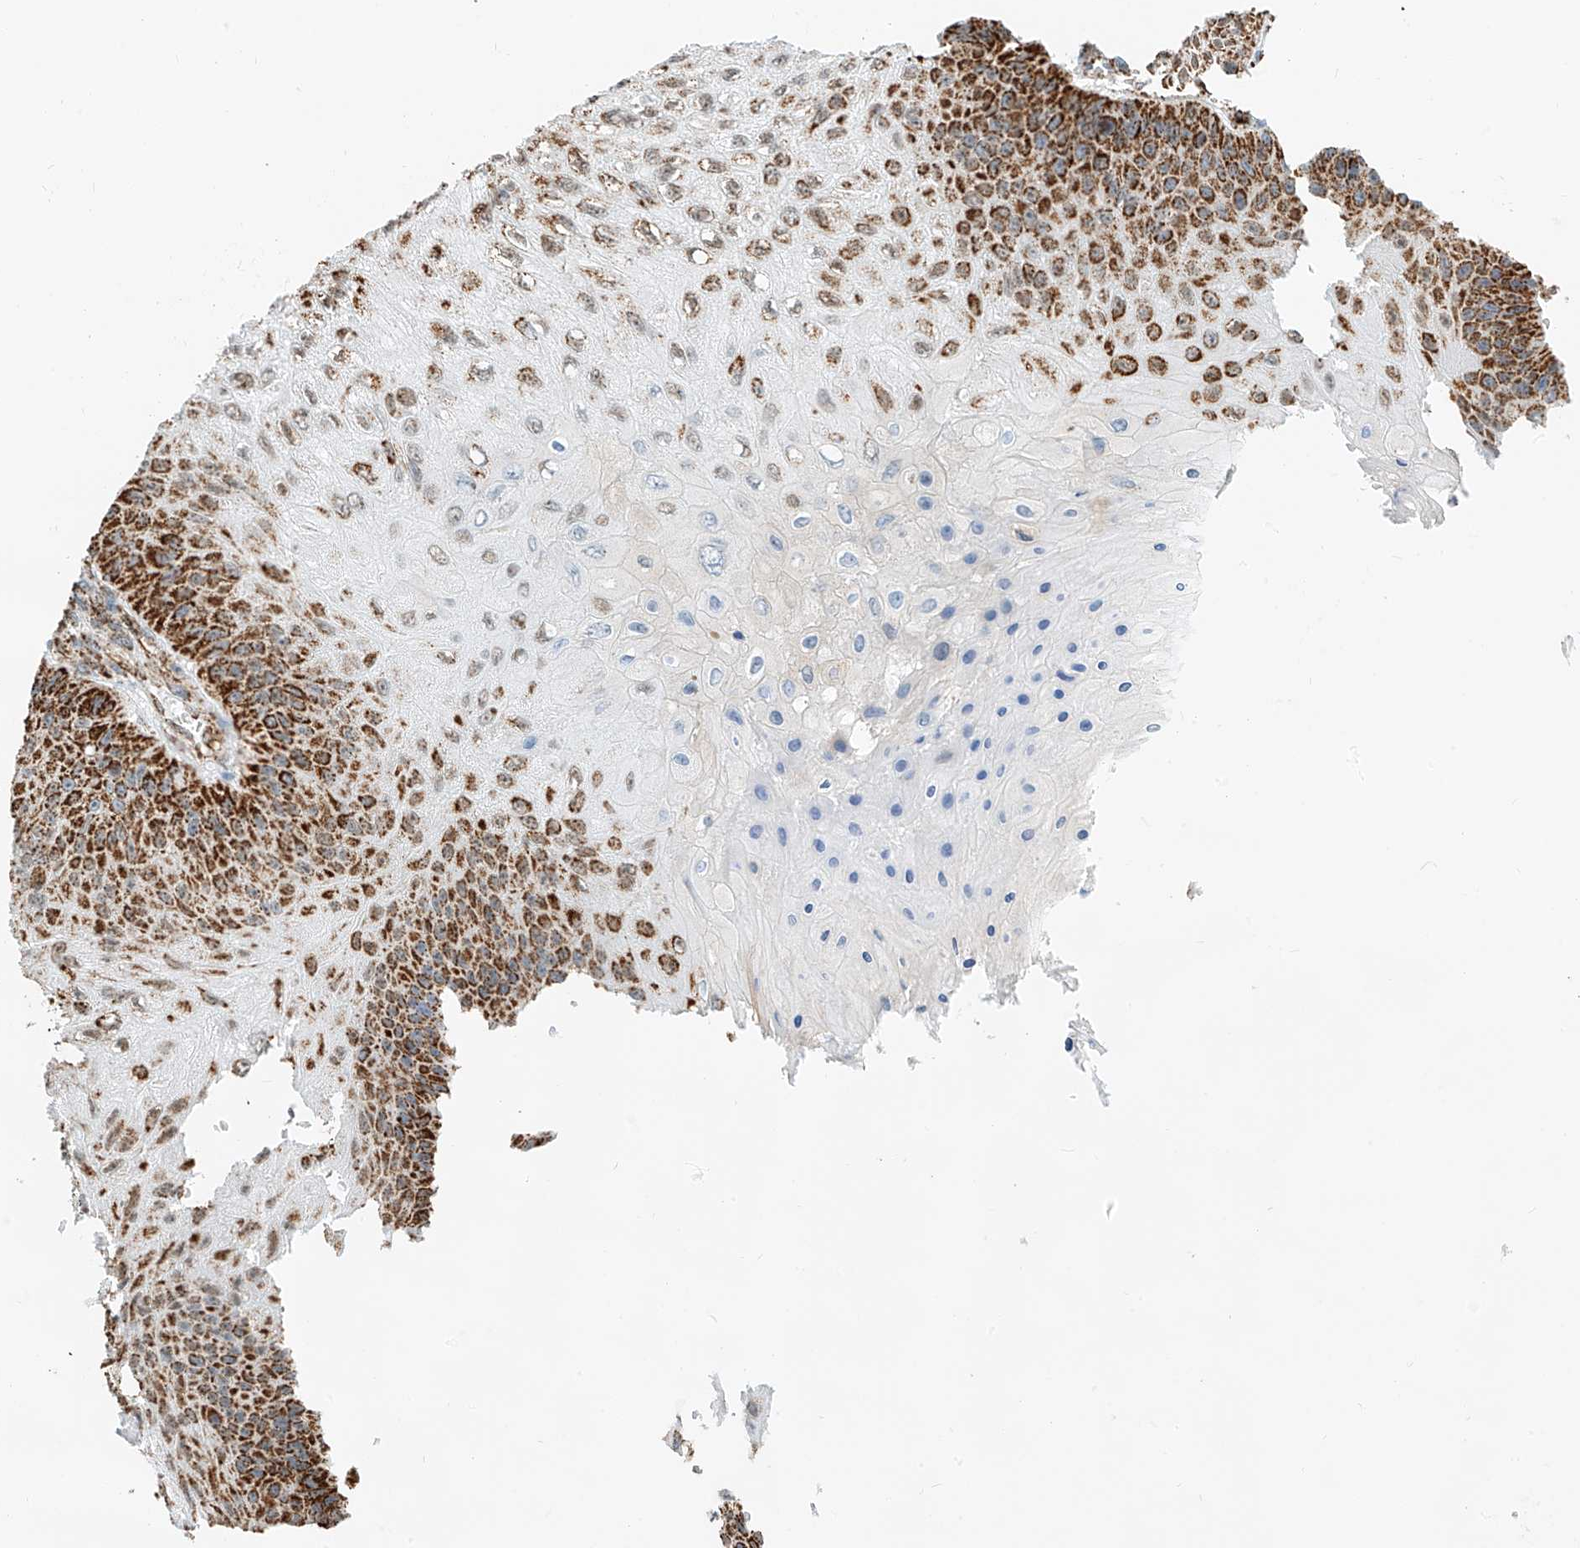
{"staining": {"intensity": "strong", "quantity": ">75%", "location": "cytoplasmic/membranous"}, "tissue": "skin cancer", "cell_type": "Tumor cells", "image_type": "cancer", "snomed": [{"axis": "morphology", "description": "Squamous cell carcinoma, NOS"}, {"axis": "topography", "description": "Skin"}], "caption": "Immunohistochemistry of skin cancer reveals high levels of strong cytoplasmic/membranous expression in approximately >75% of tumor cells.", "gene": "PPA2", "patient": {"sex": "female", "age": 88}}